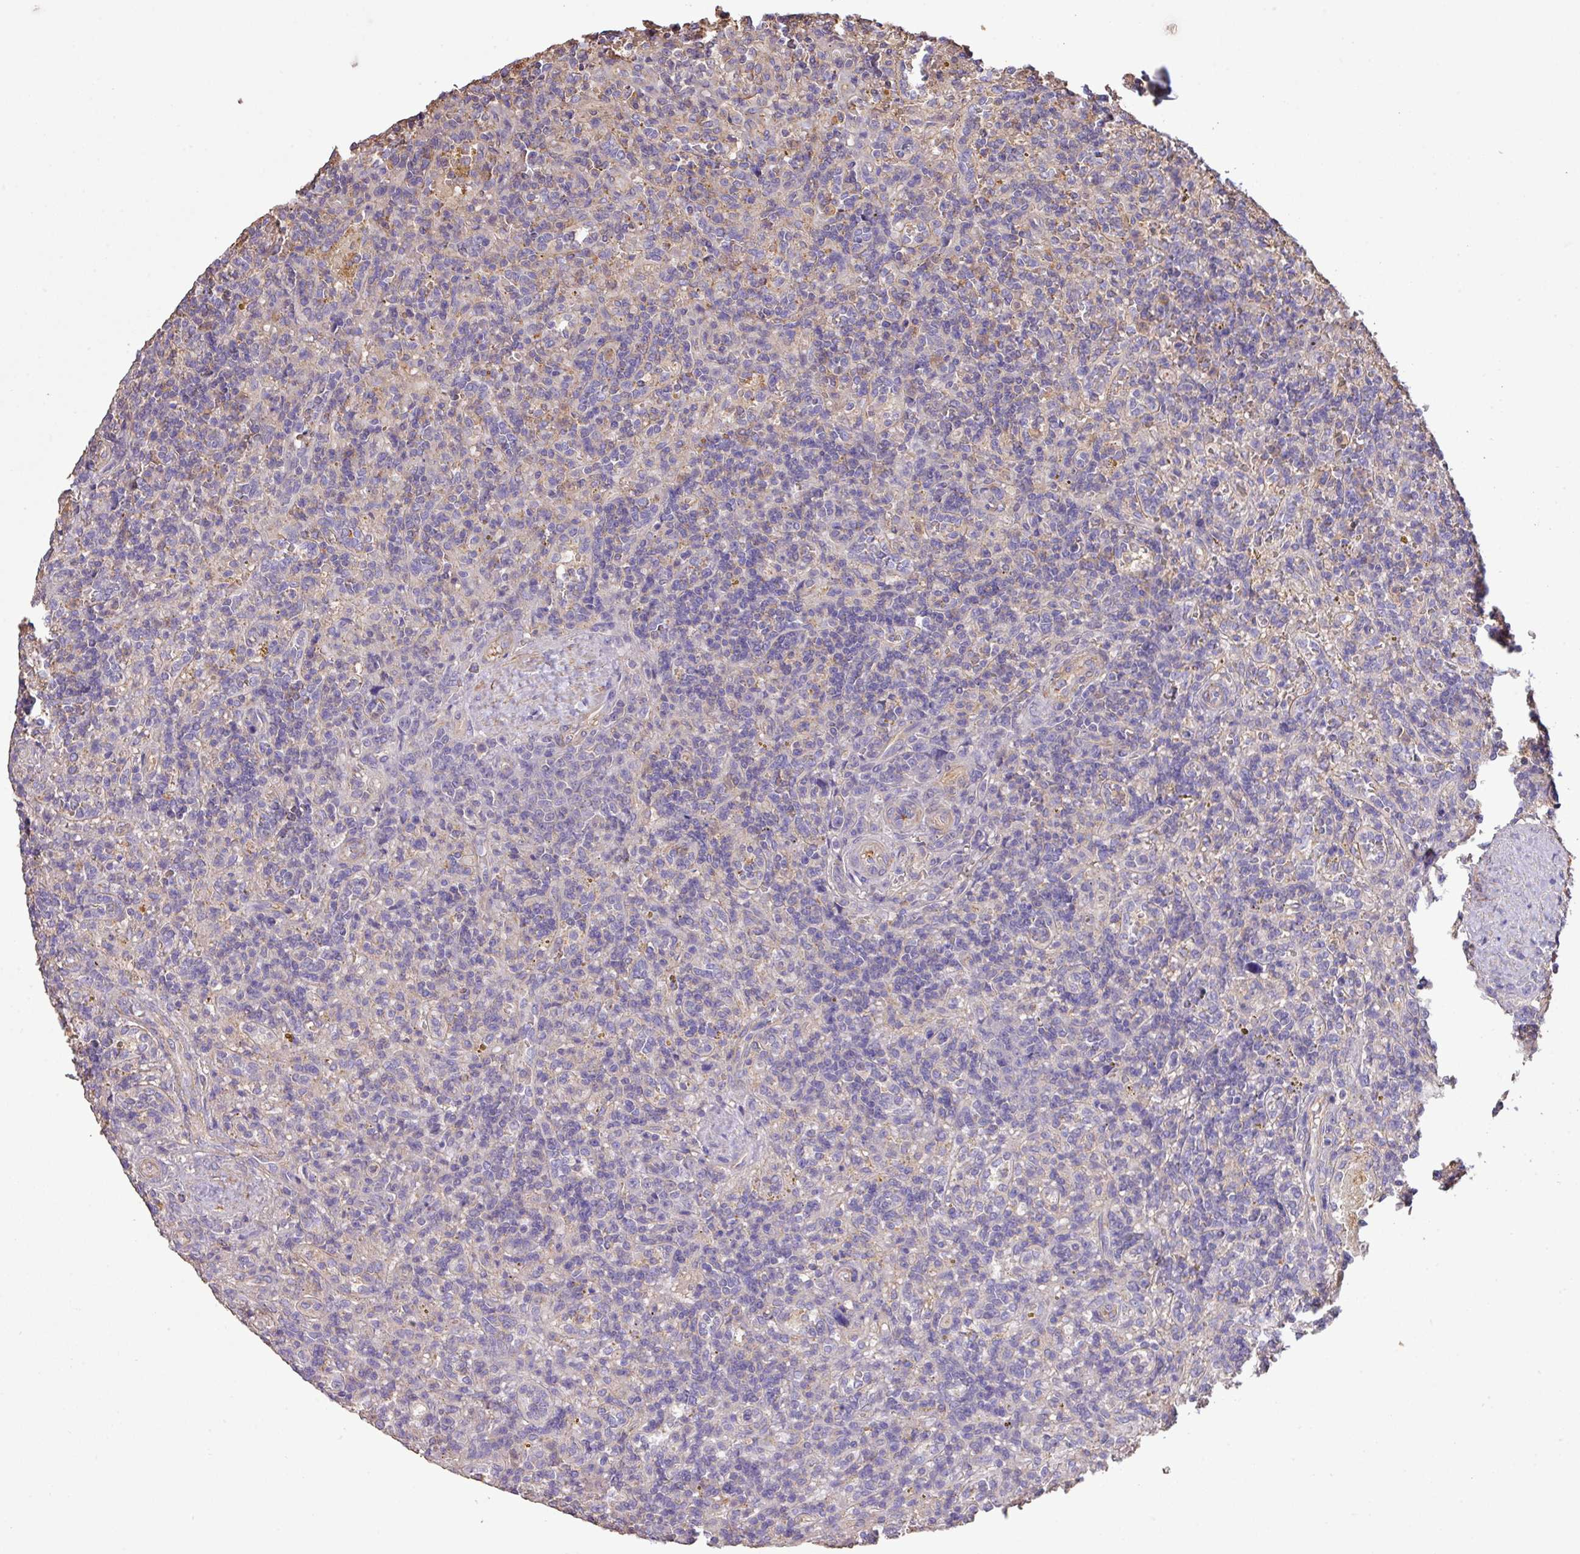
{"staining": {"intensity": "negative", "quantity": "none", "location": "none"}, "tissue": "lymphoma", "cell_type": "Tumor cells", "image_type": "cancer", "snomed": [{"axis": "morphology", "description": "Malignant lymphoma, non-Hodgkin's type, Low grade"}, {"axis": "topography", "description": "Spleen"}], "caption": "This image is of malignant lymphoma, non-Hodgkin's type (low-grade) stained with immunohistochemistry (IHC) to label a protein in brown with the nuclei are counter-stained blue. There is no positivity in tumor cells. (Brightfield microscopy of DAB immunohistochemistry (IHC) at high magnification).", "gene": "CALML4", "patient": {"sex": "male", "age": 67}}